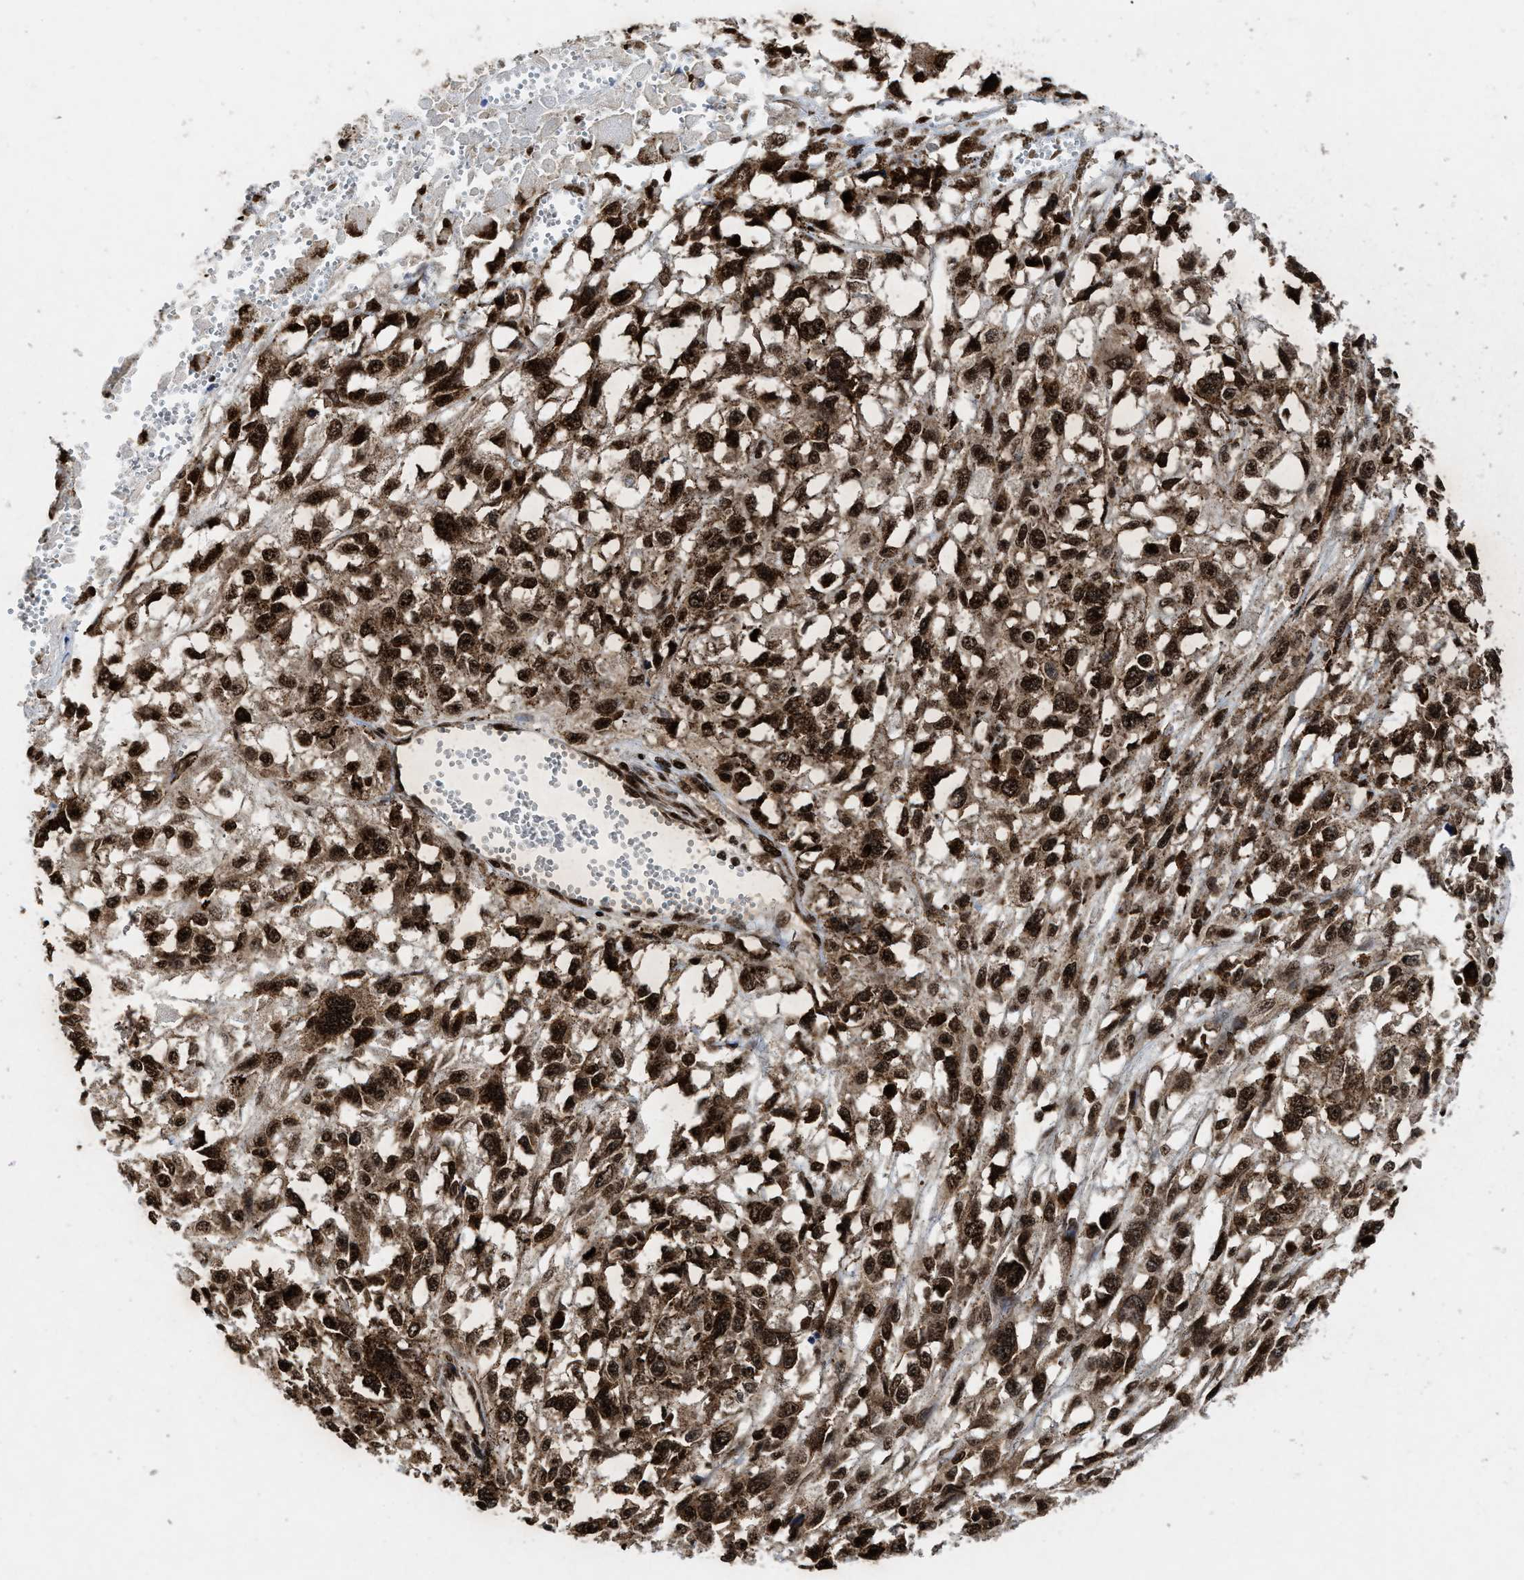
{"staining": {"intensity": "strong", "quantity": ">75%", "location": "nuclear"}, "tissue": "melanoma", "cell_type": "Tumor cells", "image_type": "cancer", "snomed": [{"axis": "morphology", "description": "Malignant melanoma, Metastatic site"}, {"axis": "topography", "description": "Lymph node"}], "caption": "The histopathology image demonstrates staining of malignant melanoma (metastatic site), revealing strong nuclear protein expression (brown color) within tumor cells.", "gene": "ALYREF", "patient": {"sex": "male", "age": 59}}